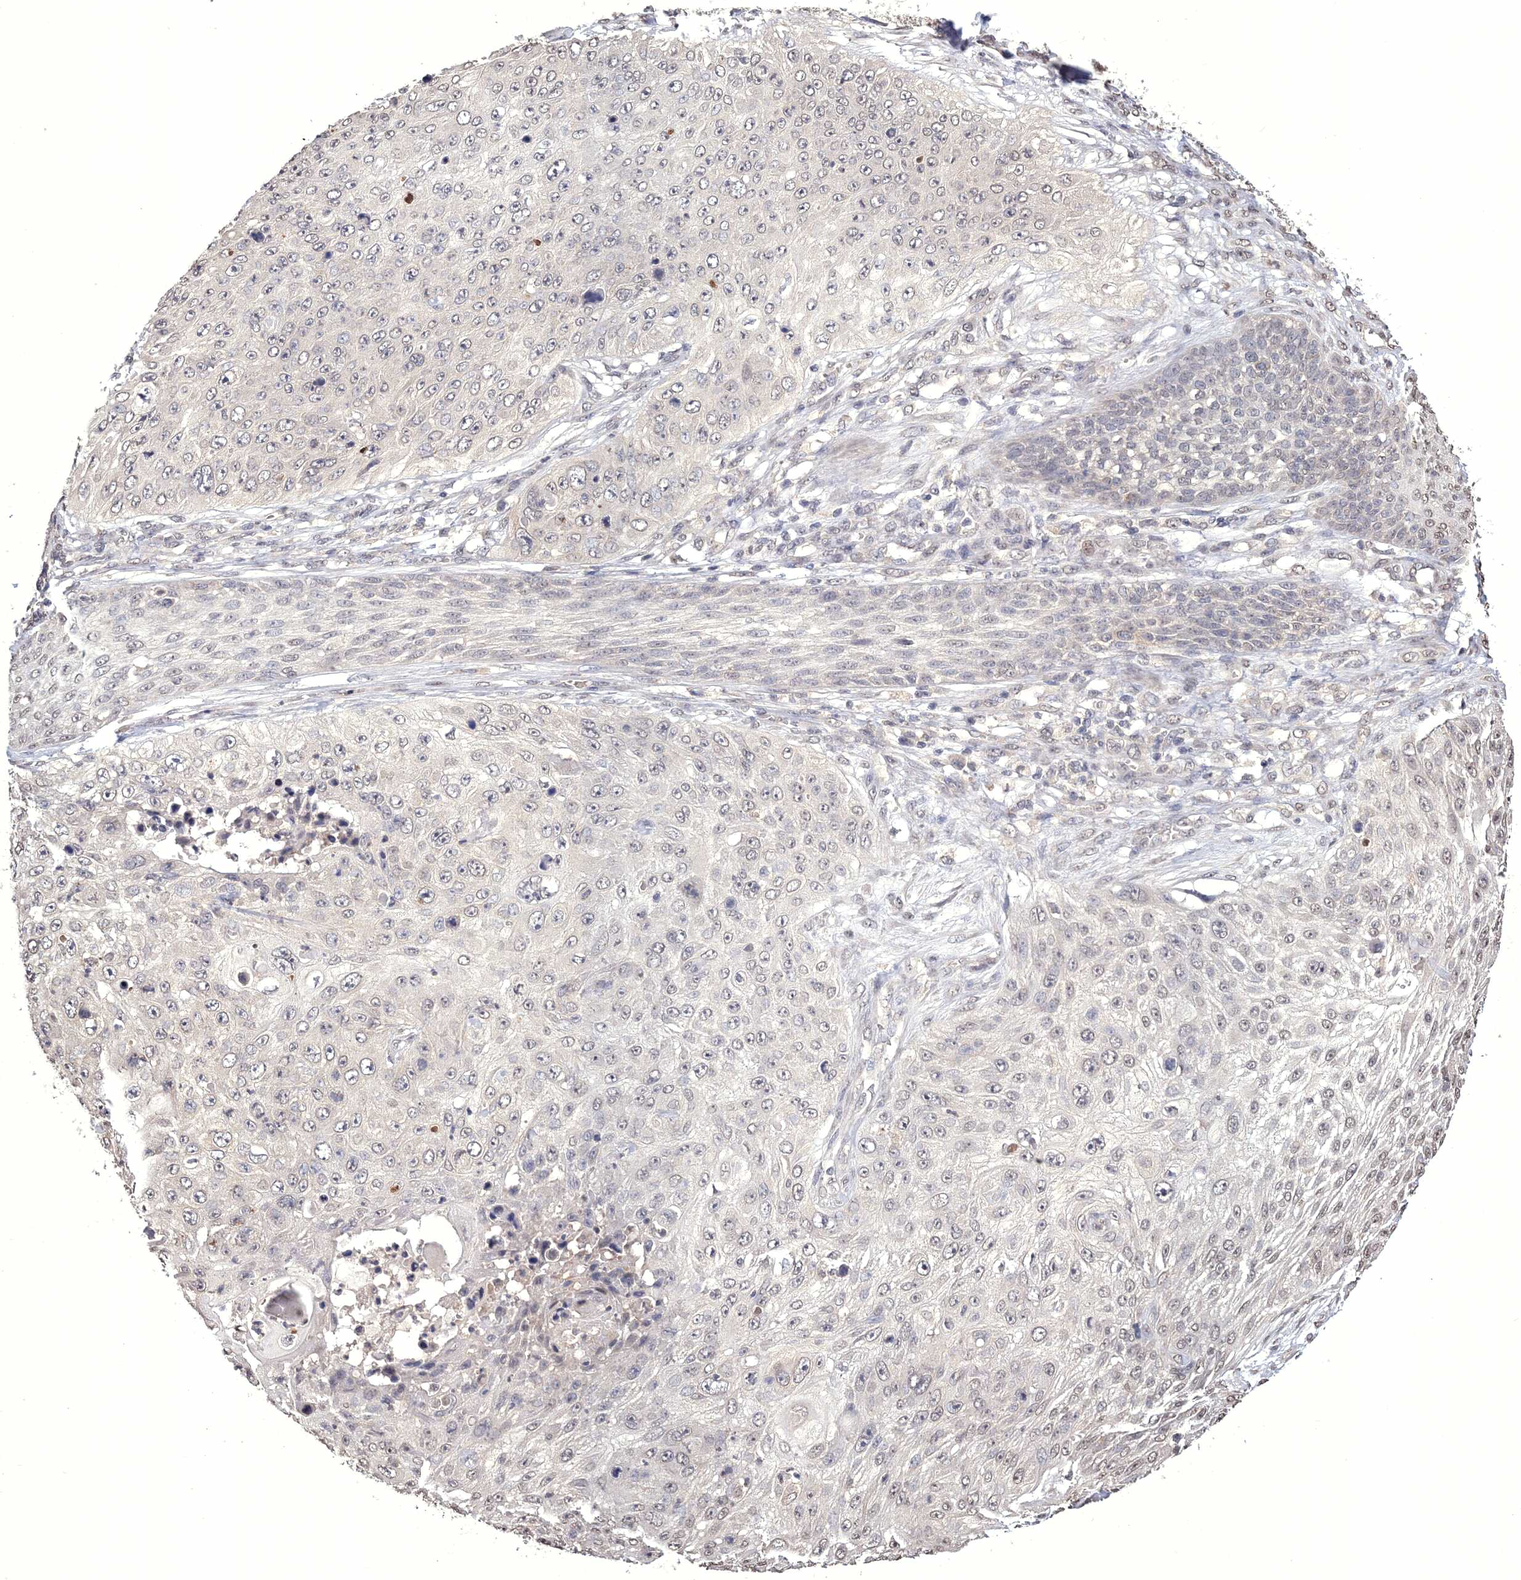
{"staining": {"intensity": "weak", "quantity": "25%-75%", "location": "nuclear"}, "tissue": "skin cancer", "cell_type": "Tumor cells", "image_type": "cancer", "snomed": [{"axis": "morphology", "description": "Squamous cell carcinoma, NOS"}, {"axis": "topography", "description": "Skin"}], "caption": "This photomicrograph reveals IHC staining of human skin cancer, with low weak nuclear expression in about 25%-75% of tumor cells.", "gene": "GPN1", "patient": {"sex": "female", "age": 80}}